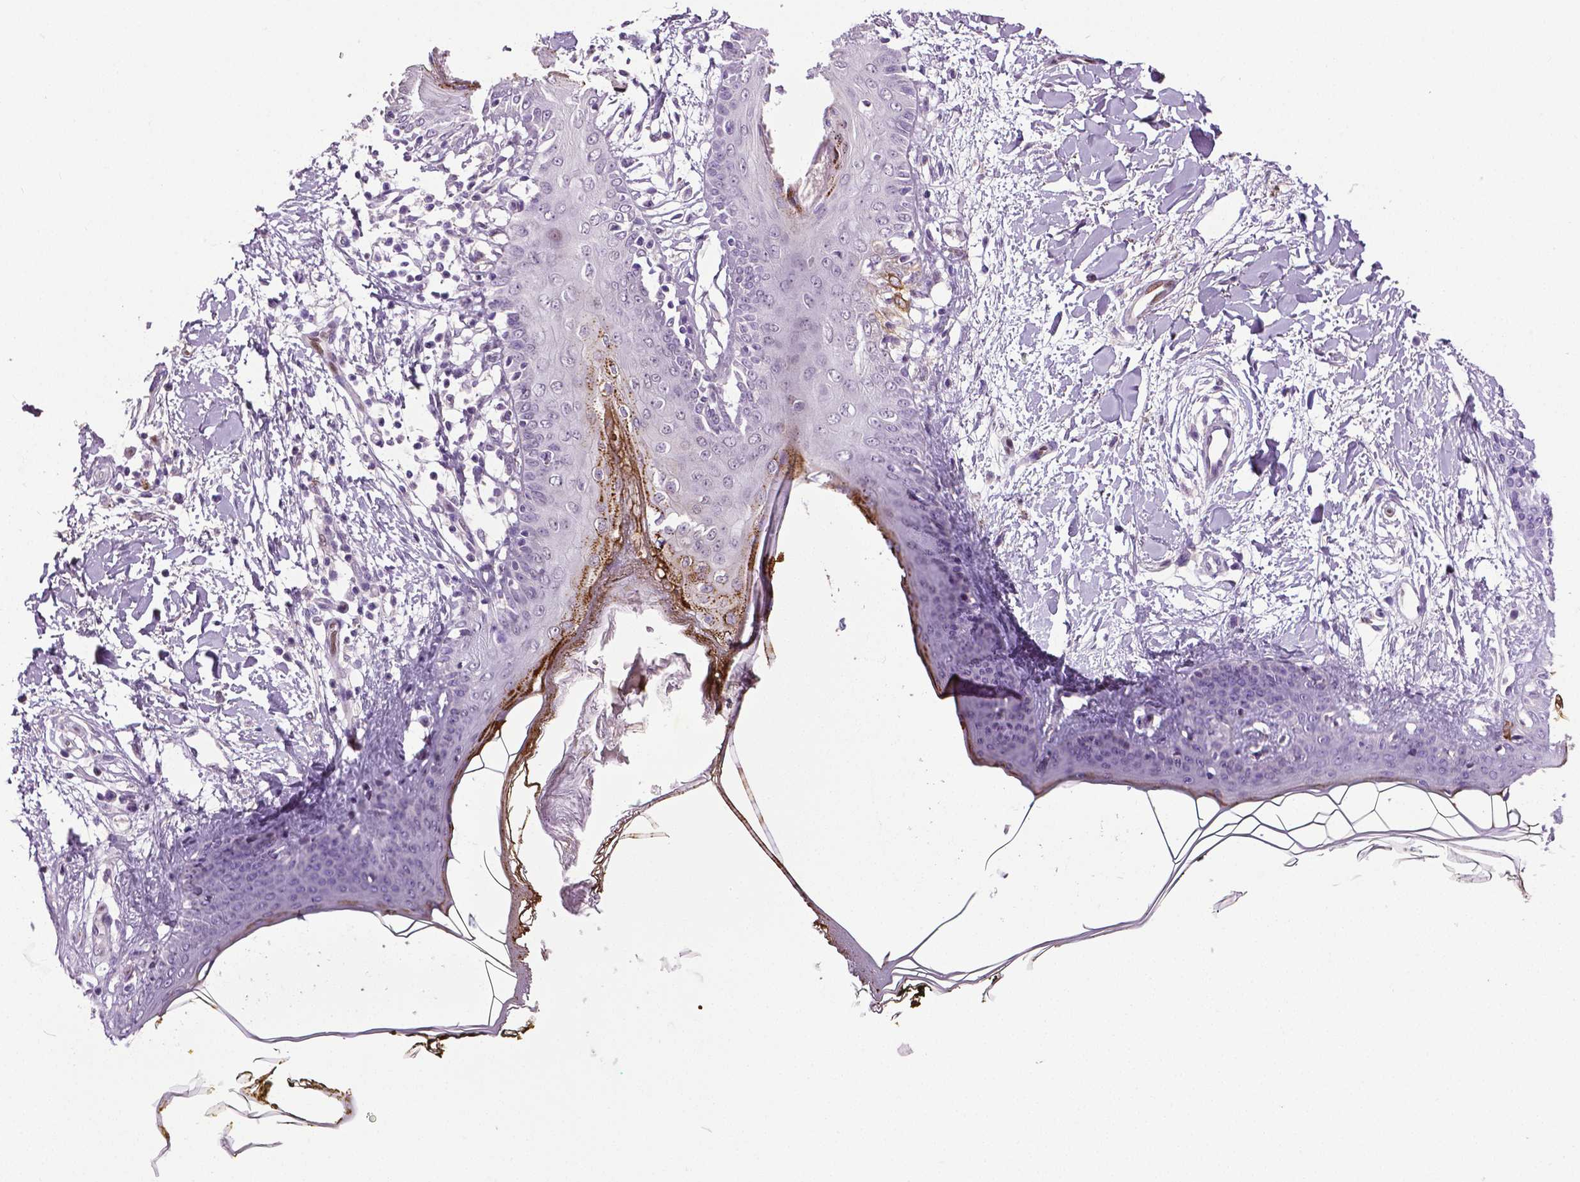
{"staining": {"intensity": "negative", "quantity": "none", "location": "none"}, "tissue": "skin", "cell_type": "Fibroblasts", "image_type": "normal", "snomed": [{"axis": "morphology", "description": "Normal tissue, NOS"}, {"axis": "topography", "description": "Skin"}], "caption": "Fibroblasts are negative for brown protein staining in unremarkable skin.", "gene": "PTGER3", "patient": {"sex": "female", "age": 34}}